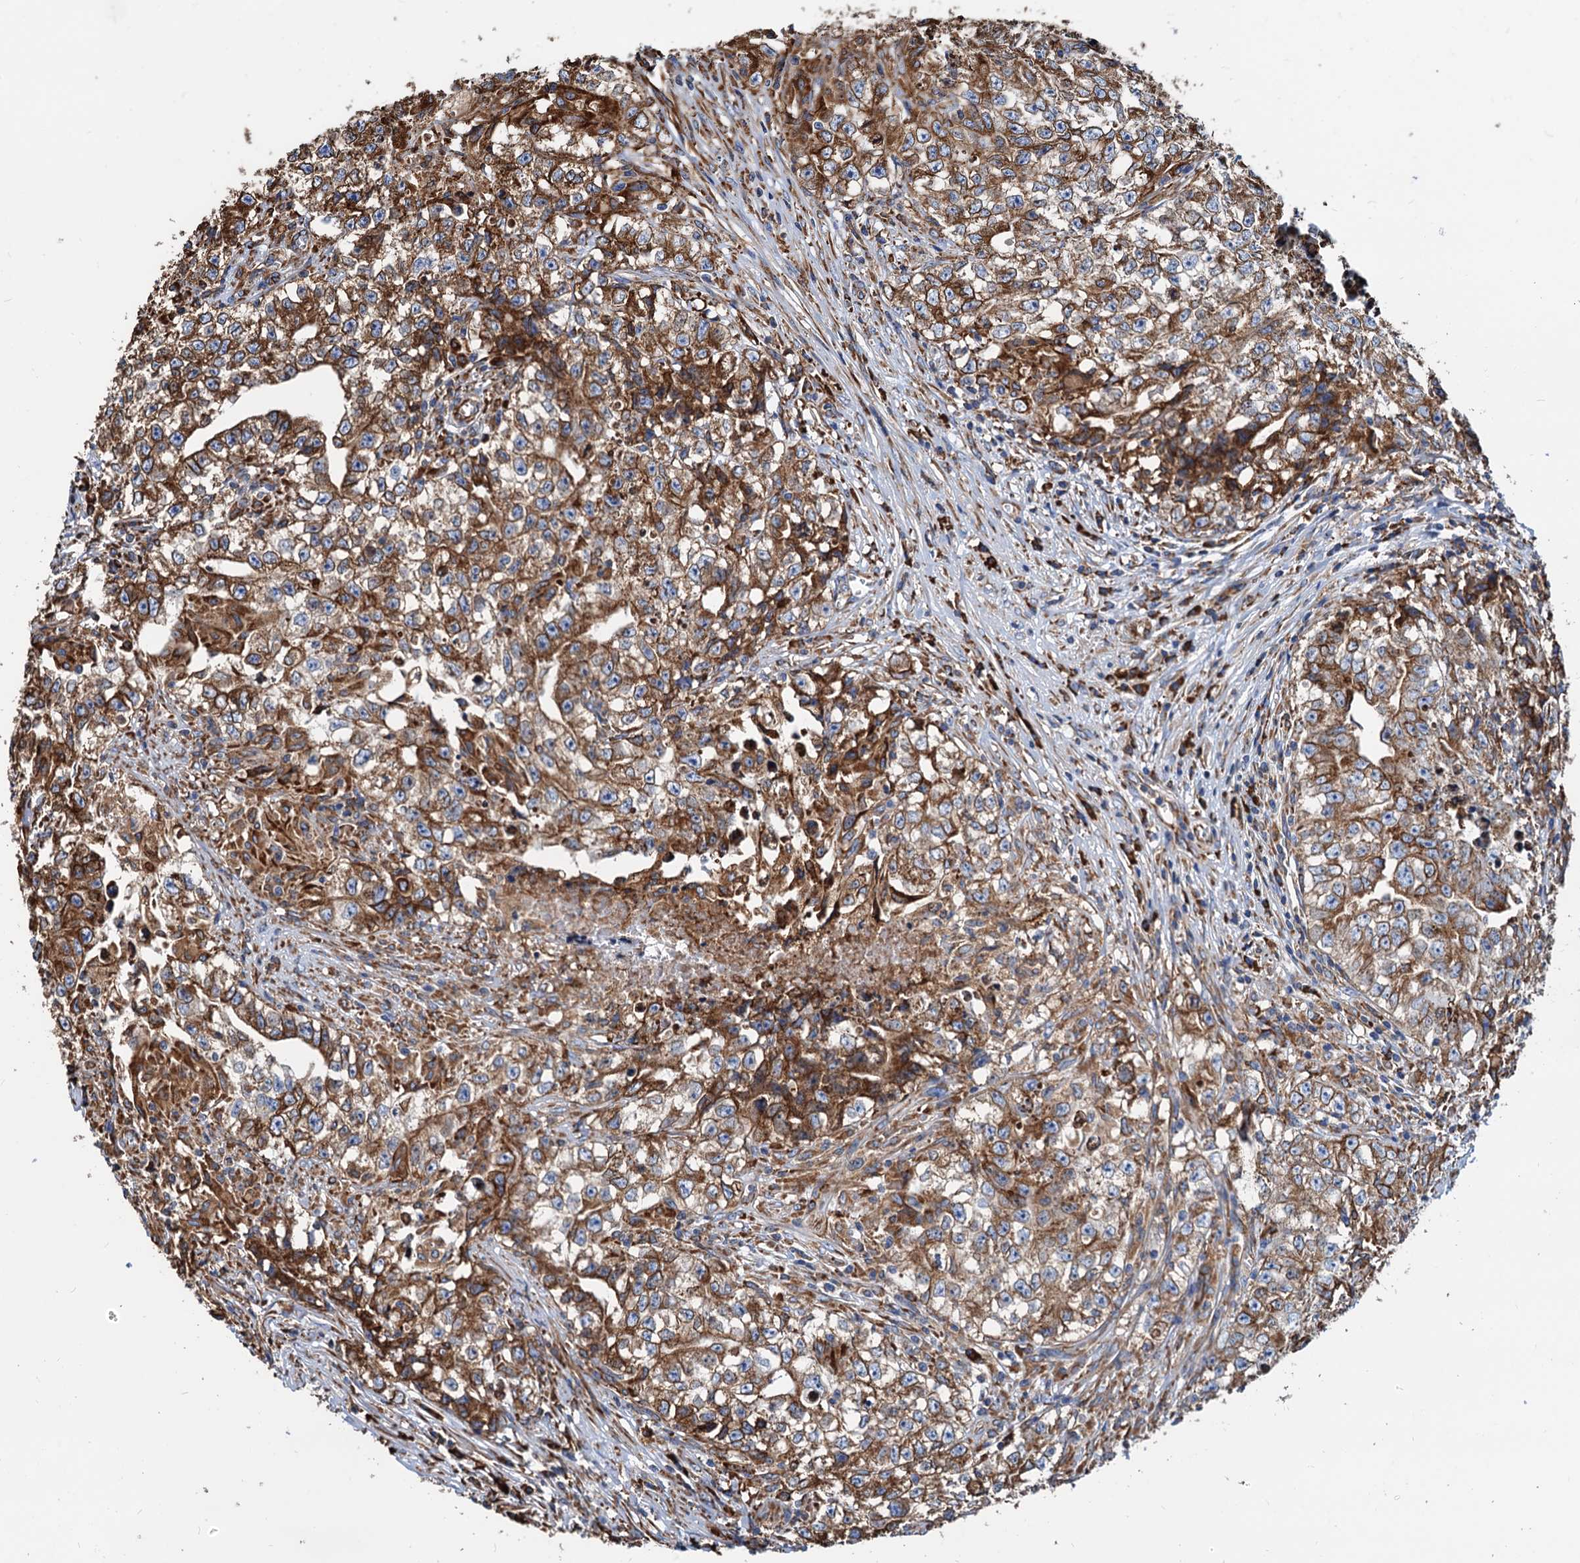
{"staining": {"intensity": "moderate", "quantity": ">75%", "location": "cytoplasmic/membranous"}, "tissue": "testis cancer", "cell_type": "Tumor cells", "image_type": "cancer", "snomed": [{"axis": "morphology", "description": "Seminoma, NOS"}, {"axis": "morphology", "description": "Carcinoma, Embryonal, NOS"}, {"axis": "topography", "description": "Testis"}], "caption": "Immunohistochemical staining of human testis seminoma shows medium levels of moderate cytoplasmic/membranous expression in approximately >75% of tumor cells.", "gene": "HSPA5", "patient": {"sex": "male", "age": 43}}